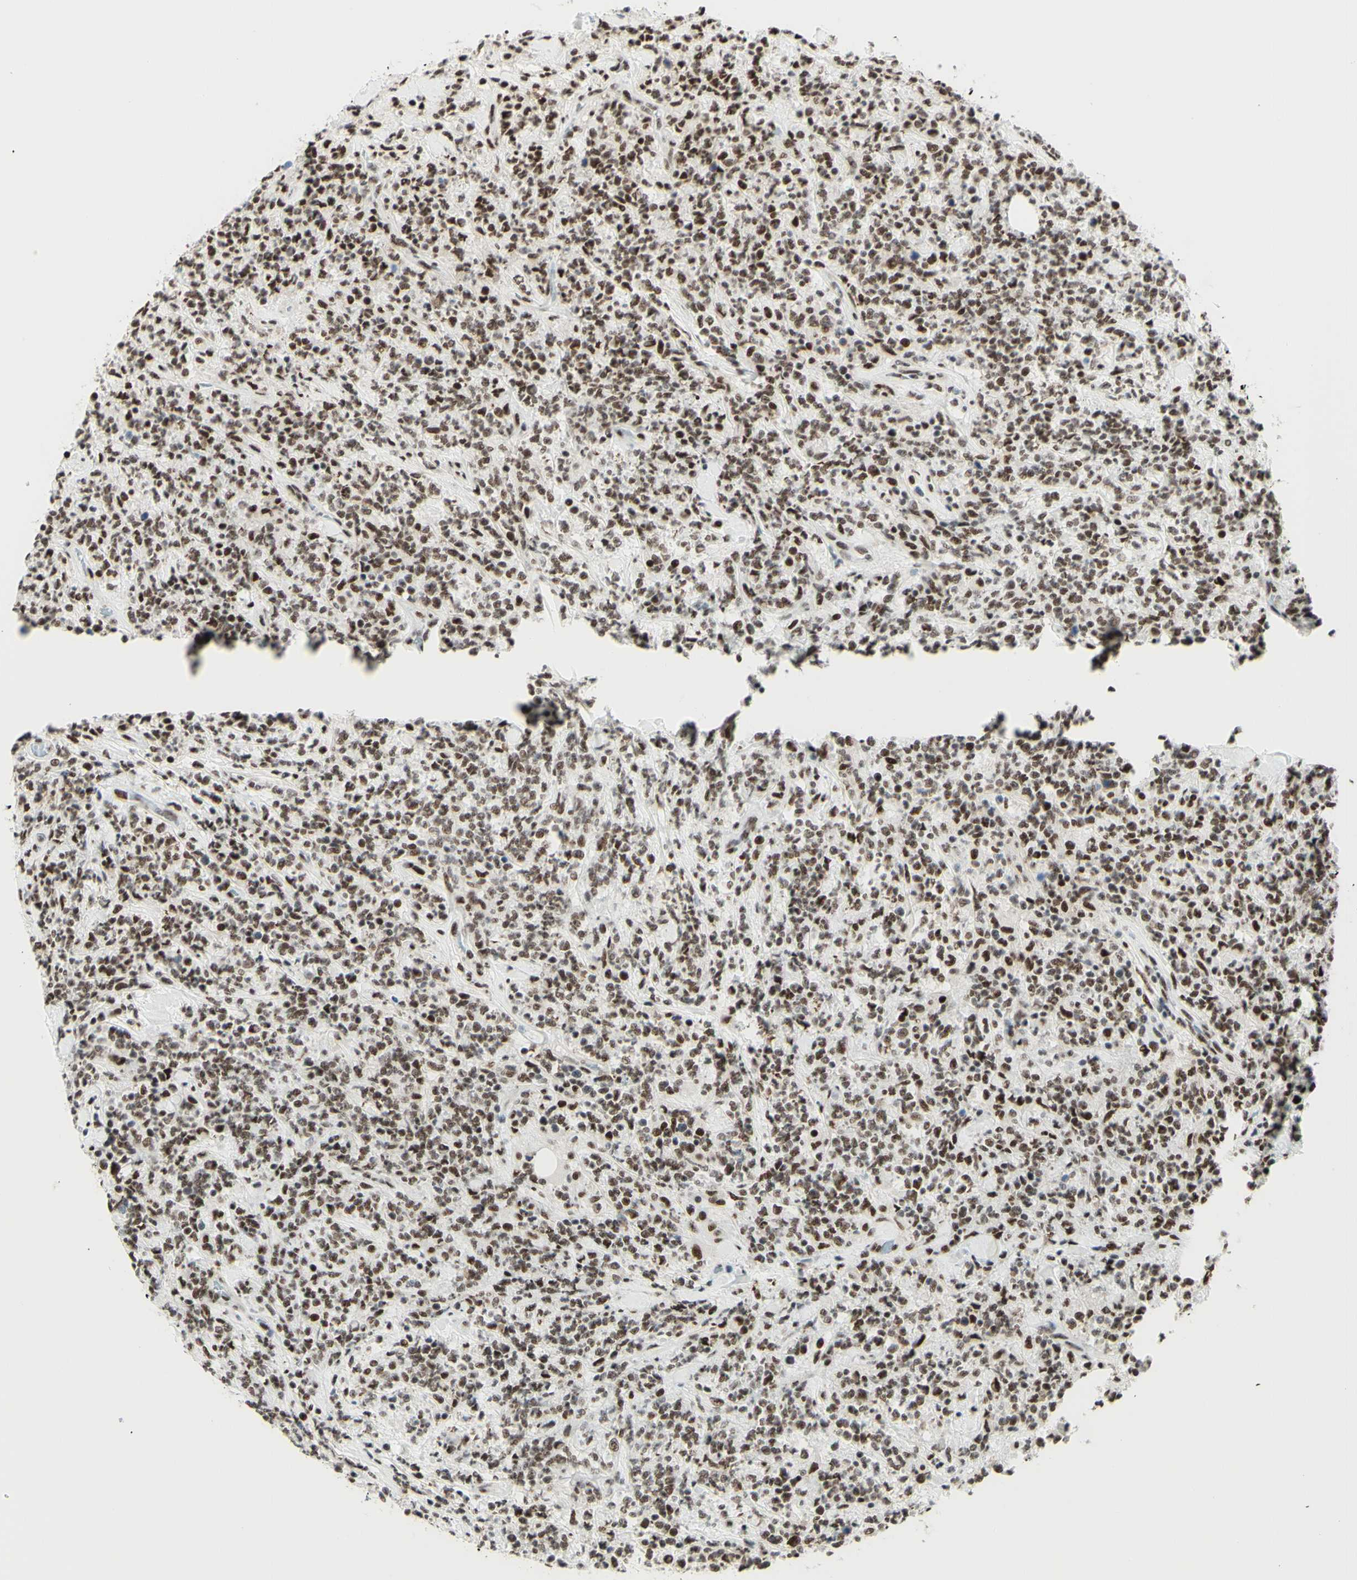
{"staining": {"intensity": "moderate", "quantity": ">75%", "location": "nuclear"}, "tissue": "lymphoma", "cell_type": "Tumor cells", "image_type": "cancer", "snomed": [{"axis": "morphology", "description": "Malignant lymphoma, non-Hodgkin's type, High grade"}, {"axis": "topography", "description": "Soft tissue"}], "caption": "DAB (3,3'-diaminobenzidine) immunohistochemical staining of human lymphoma reveals moderate nuclear protein staining in approximately >75% of tumor cells. The staining is performed using DAB brown chromogen to label protein expression. The nuclei are counter-stained blue using hematoxylin.", "gene": "WTAP", "patient": {"sex": "male", "age": 18}}